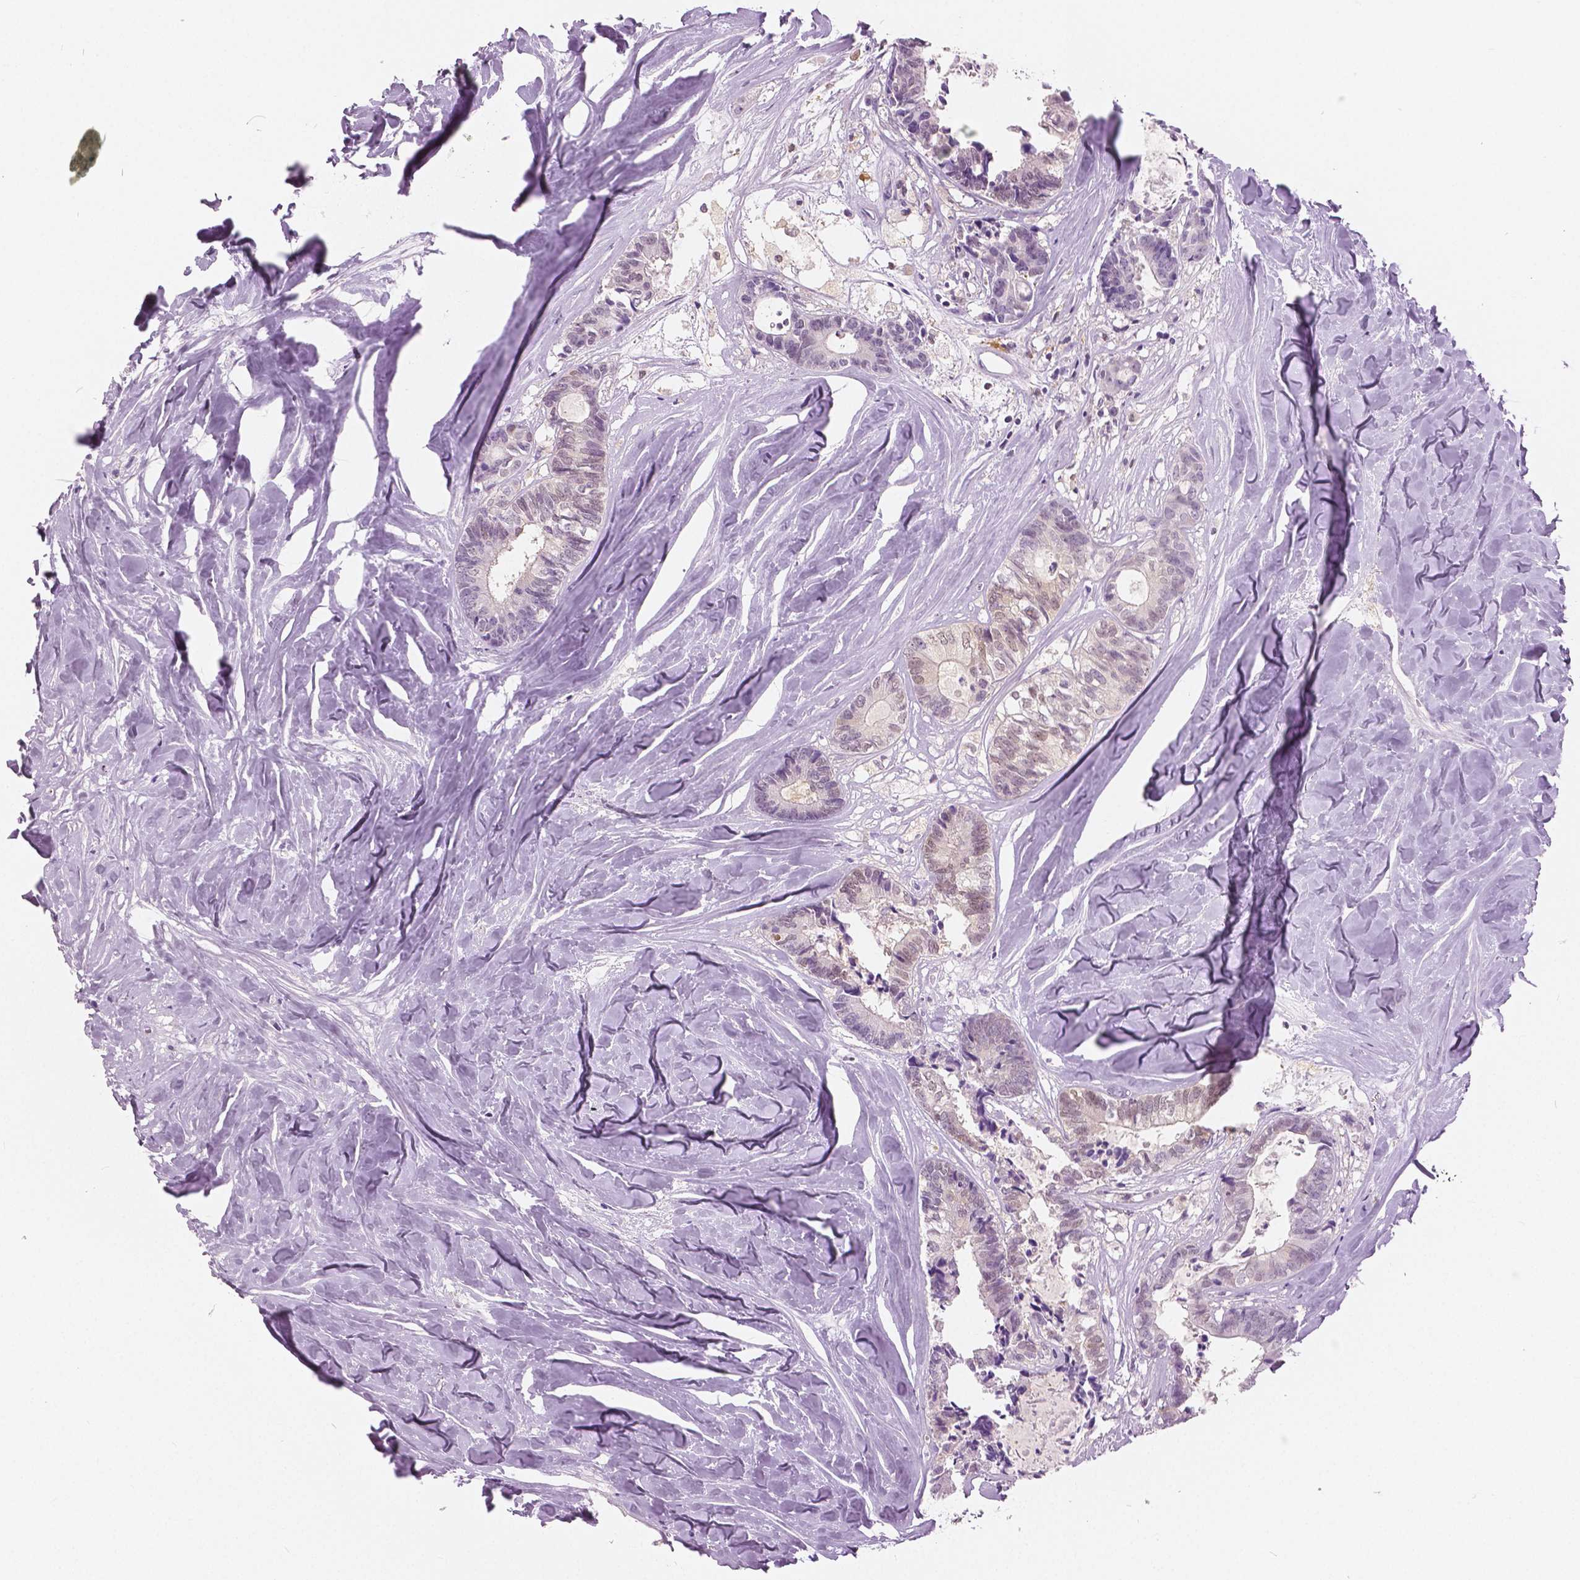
{"staining": {"intensity": "weak", "quantity": "<25%", "location": "cytoplasmic/membranous"}, "tissue": "colorectal cancer", "cell_type": "Tumor cells", "image_type": "cancer", "snomed": [{"axis": "morphology", "description": "Adenocarcinoma, NOS"}, {"axis": "topography", "description": "Colon"}, {"axis": "topography", "description": "Rectum"}], "caption": "There is no significant staining in tumor cells of colorectal cancer (adenocarcinoma).", "gene": "GALM", "patient": {"sex": "male", "age": 57}}